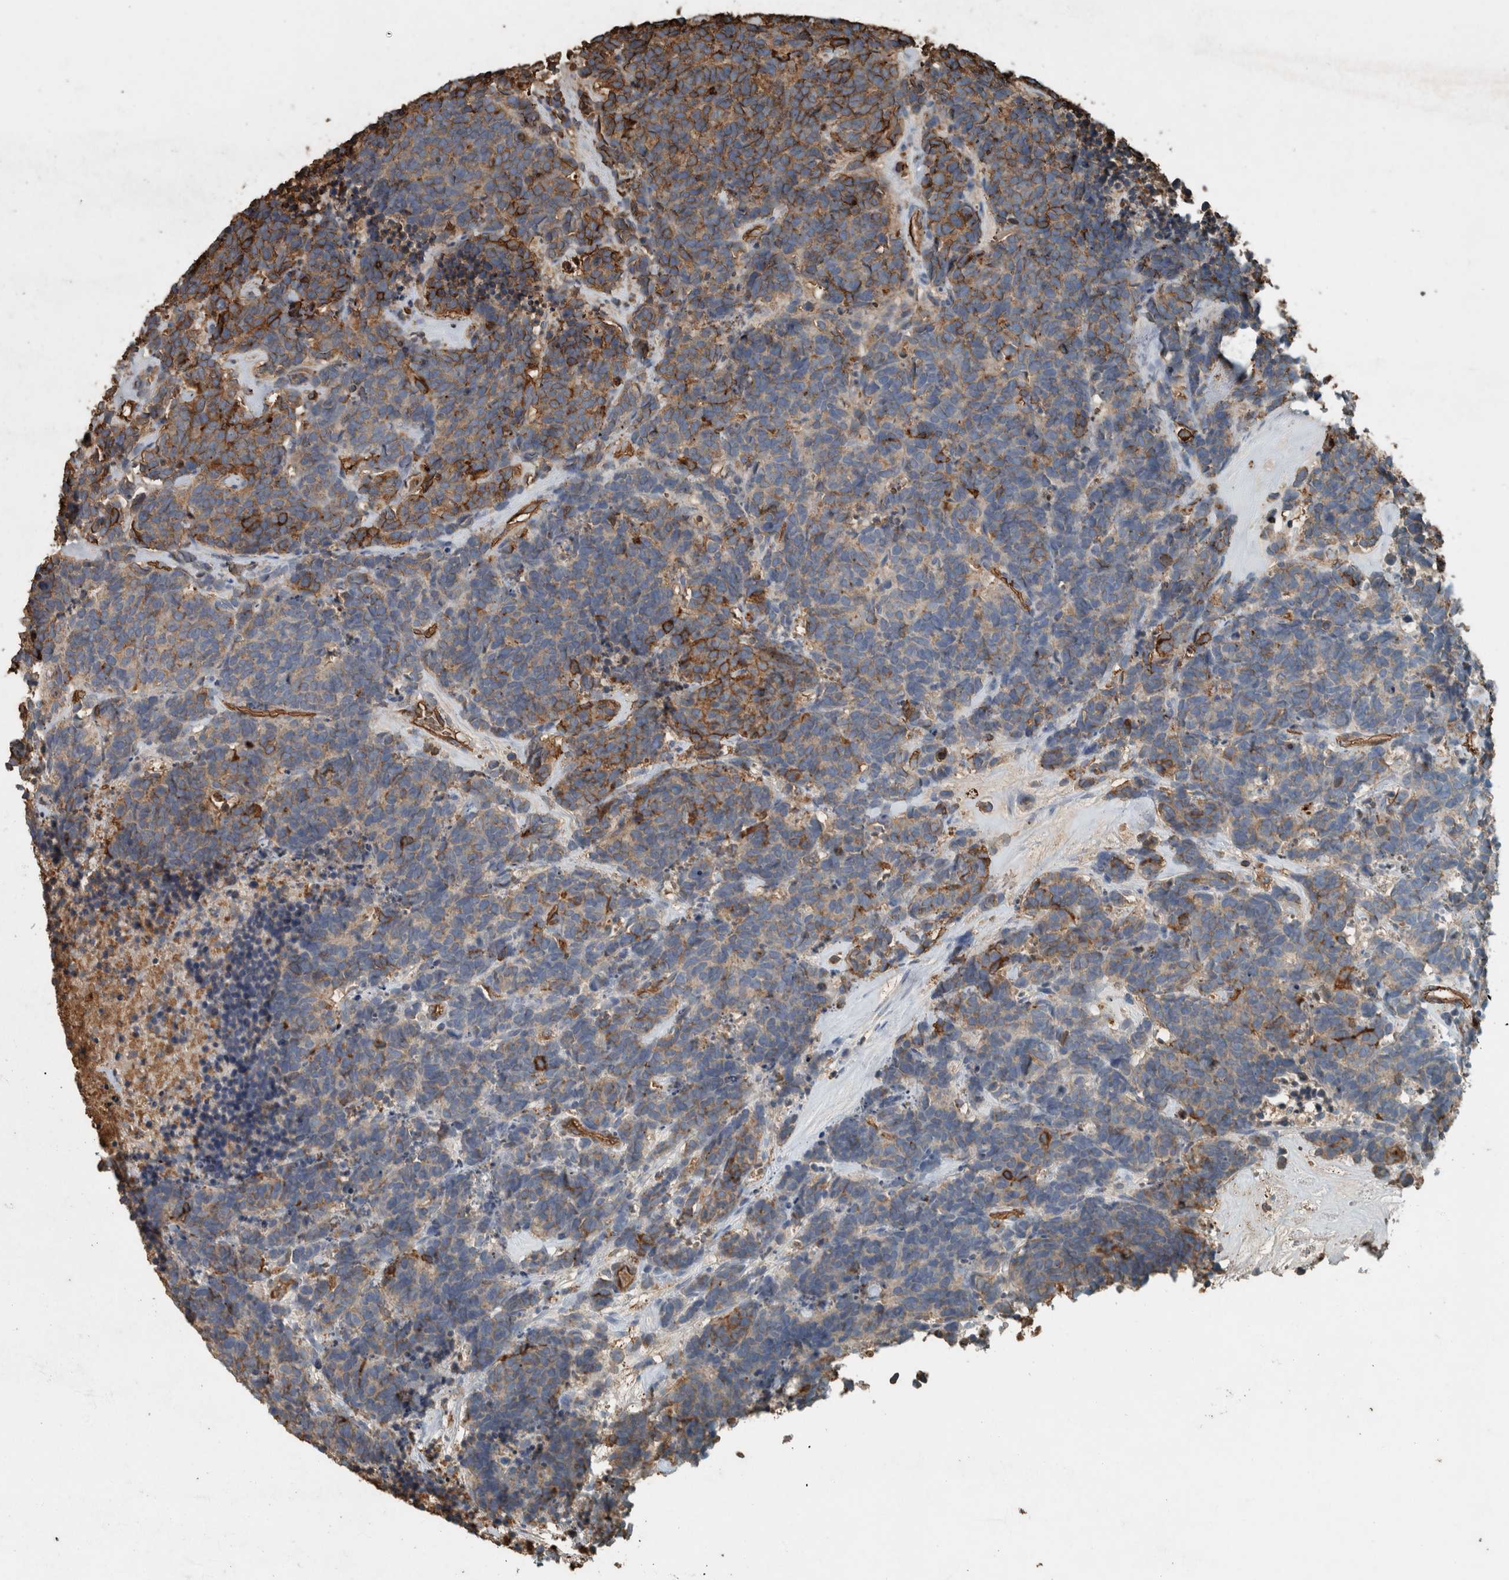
{"staining": {"intensity": "moderate", "quantity": "25%-75%", "location": "cytoplasmic/membranous"}, "tissue": "carcinoid", "cell_type": "Tumor cells", "image_type": "cancer", "snomed": [{"axis": "morphology", "description": "Carcinoma, NOS"}, {"axis": "morphology", "description": "Carcinoid, malignant, NOS"}, {"axis": "topography", "description": "Urinary bladder"}], "caption": "Moderate cytoplasmic/membranous positivity is appreciated in about 25%-75% of tumor cells in carcinoid.", "gene": "LBP", "patient": {"sex": "male", "age": 57}}